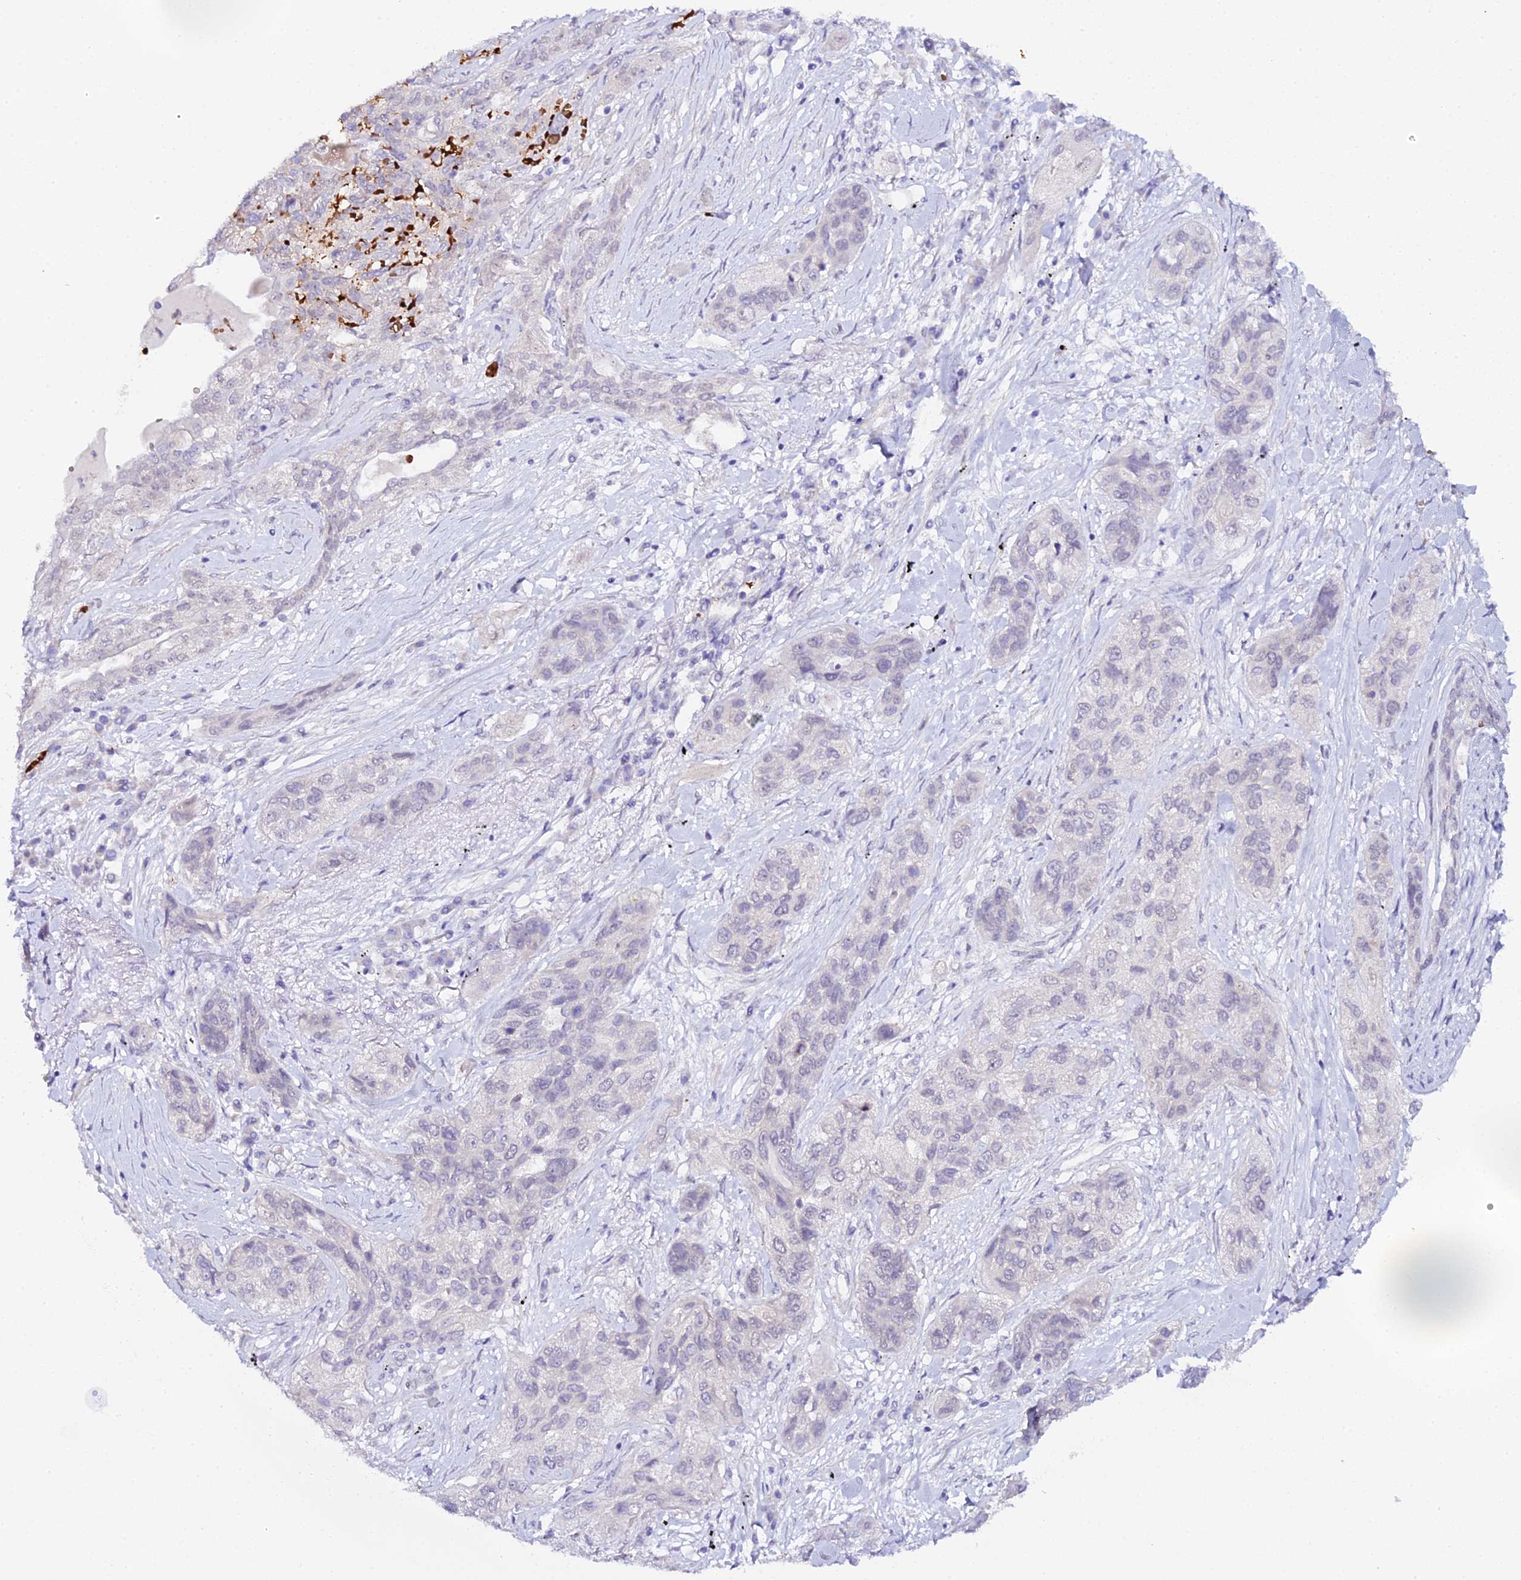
{"staining": {"intensity": "negative", "quantity": "none", "location": "none"}, "tissue": "lung cancer", "cell_type": "Tumor cells", "image_type": "cancer", "snomed": [{"axis": "morphology", "description": "Squamous cell carcinoma, NOS"}, {"axis": "topography", "description": "Lung"}], "caption": "The histopathology image reveals no staining of tumor cells in lung cancer (squamous cell carcinoma).", "gene": "CFAP45", "patient": {"sex": "female", "age": 70}}